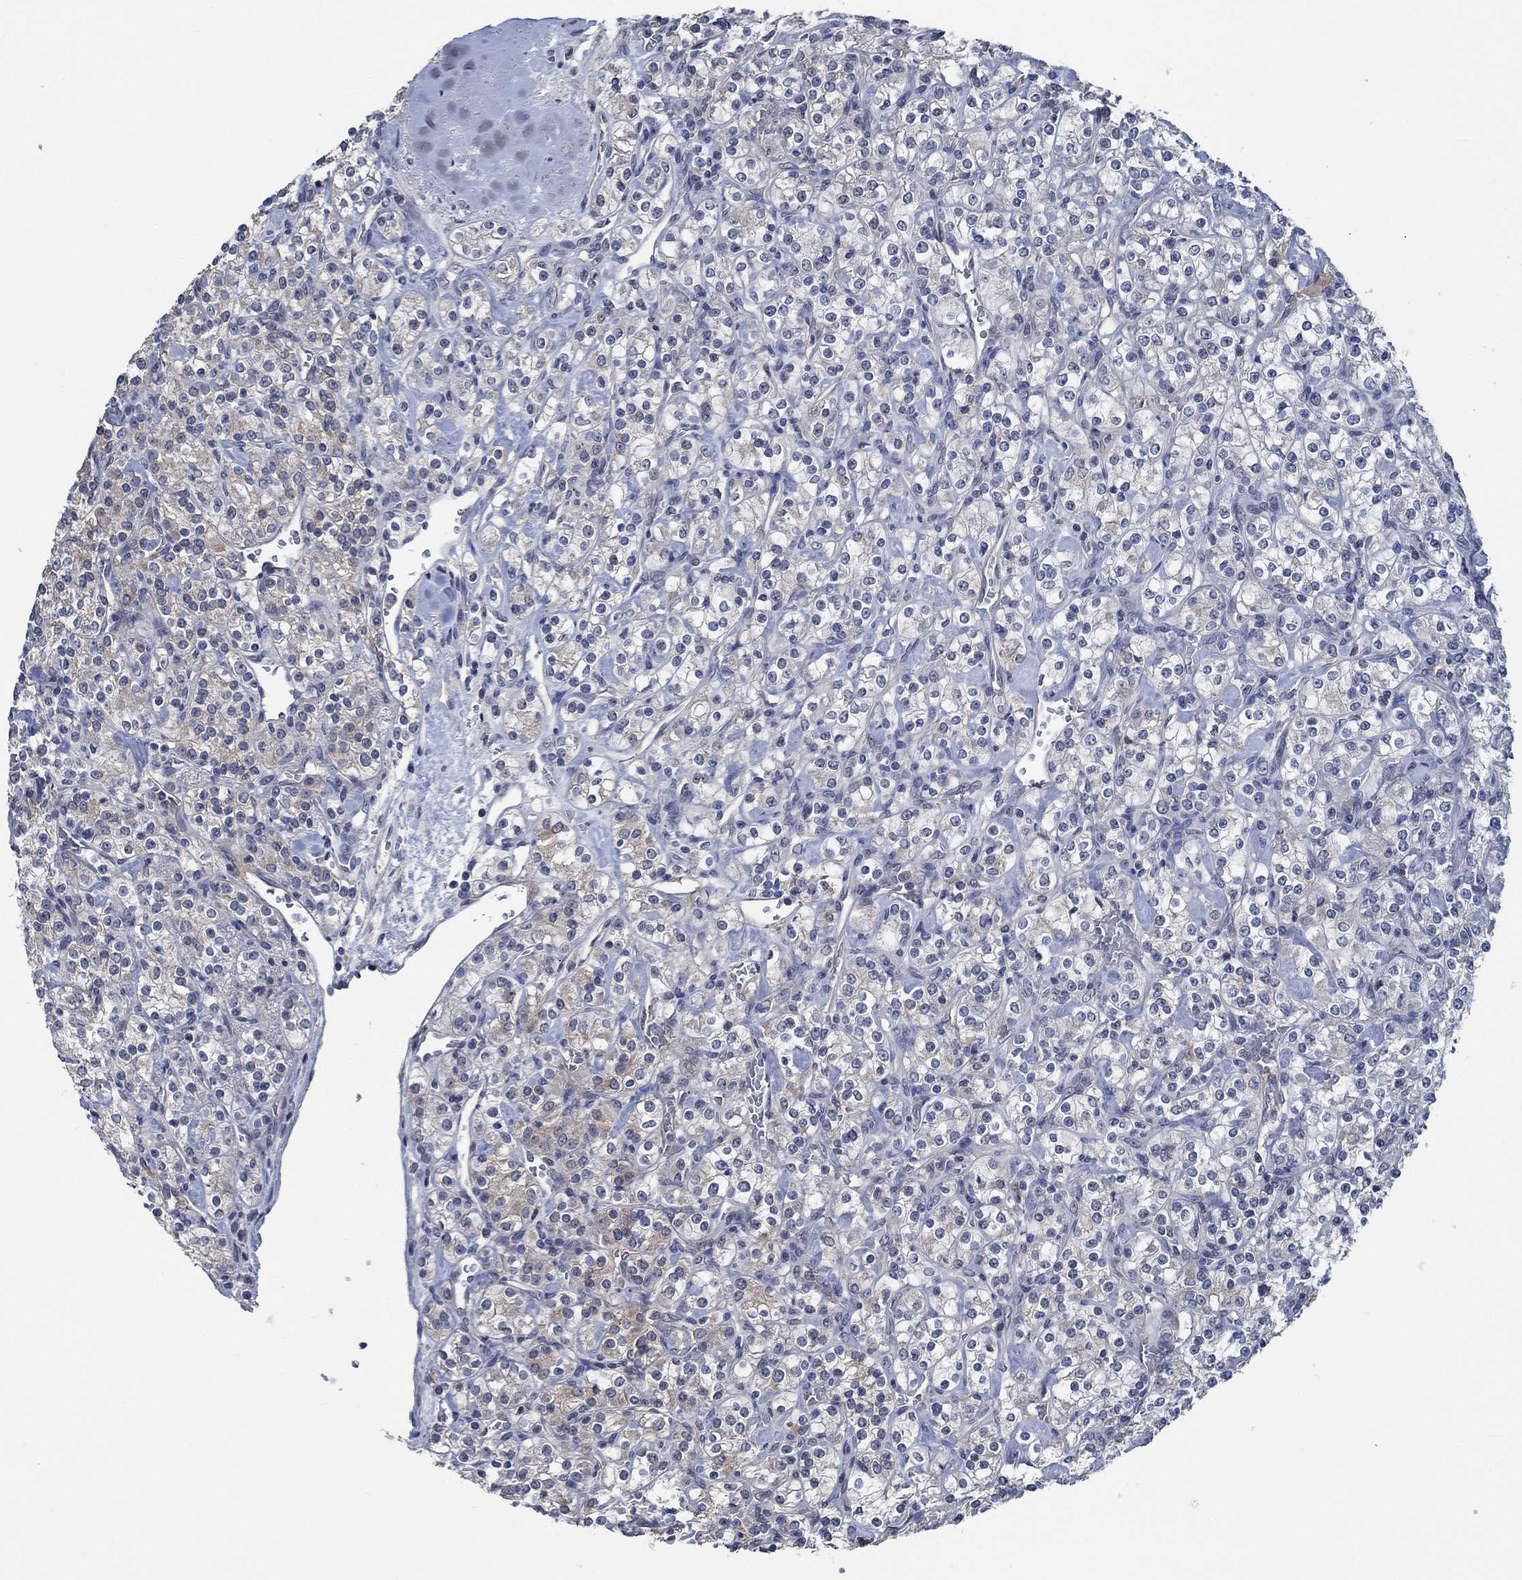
{"staining": {"intensity": "weak", "quantity": "25%-75%", "location": "cytoplasmic/membranous"}, "tissue": "renal cancer", "cell_type": "Tumor cells", "image_type": "cancer", "snomed": [{"axis": "morphology", "description": "Adenocarcinoma, NOS"}, {"axis": "topography", "description": "Kidney"}], "caption": "The histopathology image demonstrates immunohistochemical staining of renal adenocarcinoma. There is weak cytoplasmic/membranous expression is appreciated in about 25%-75% of tumor cells. Immunohistochemistry (ihc) stains the protein of interest in brown and the nuclei are stained blue.", "gene": "OBSCN", "patient": {"sex": "male", "age": 77}}